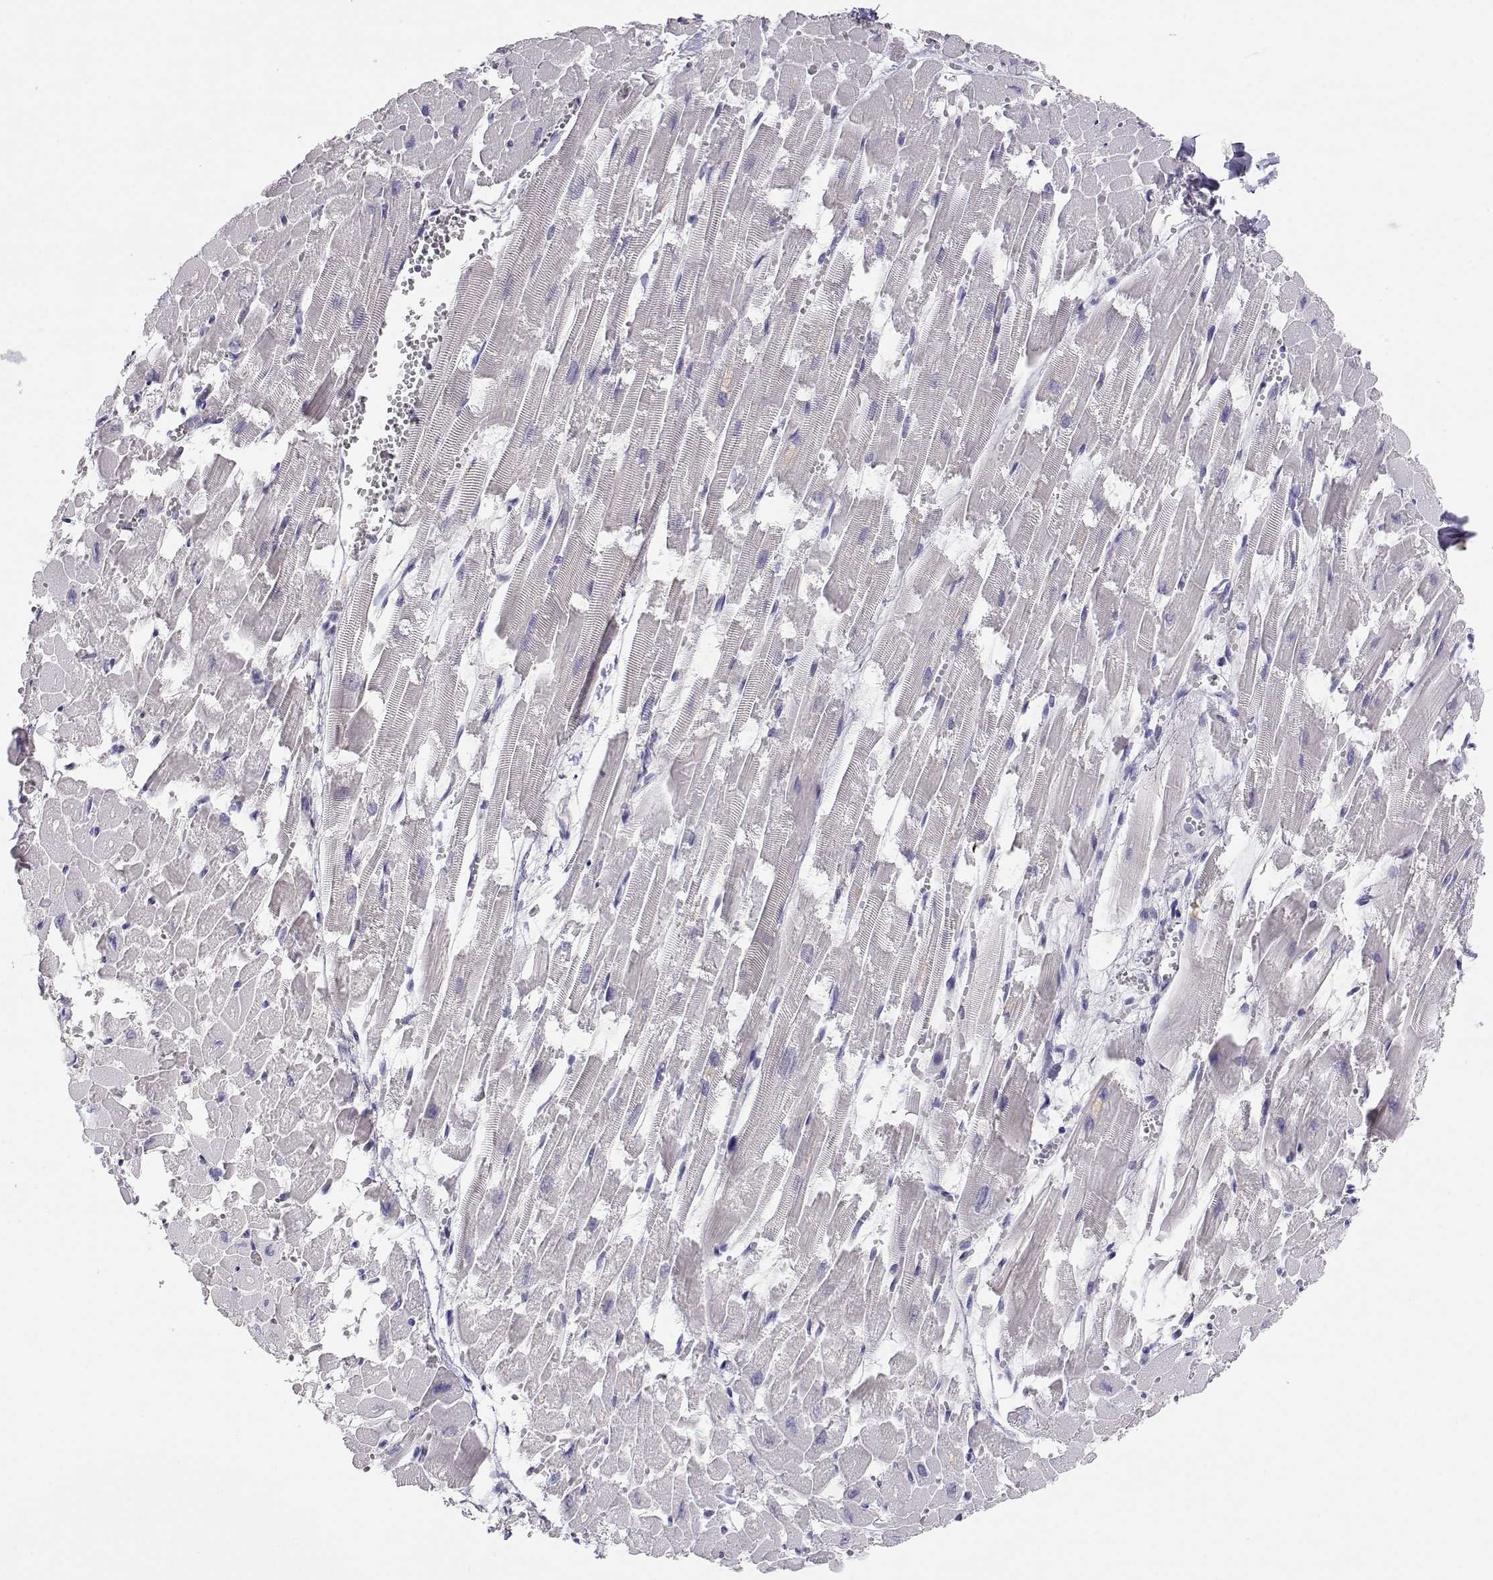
{"staining": {"intensity": "negative", "quantity": "none", "location": "none"}, "tissue": "heart muscle", "cell_type": "Cardiomyocytes", "image_type": "normal", "snomed": [{"axis": "morphology", "description": "Normal tissue, NOS"}, {"axis": "topography", "description": "Heart"}], "caption": "Cardiomyocytes show no significant protein staining in normal heart muscle. (DAB immunohistochemistry (IHC) visualized using brightfield microscopy, high magnification).", "gene": "CDHR1", "patient": {"sex": "female", "age": 52}}